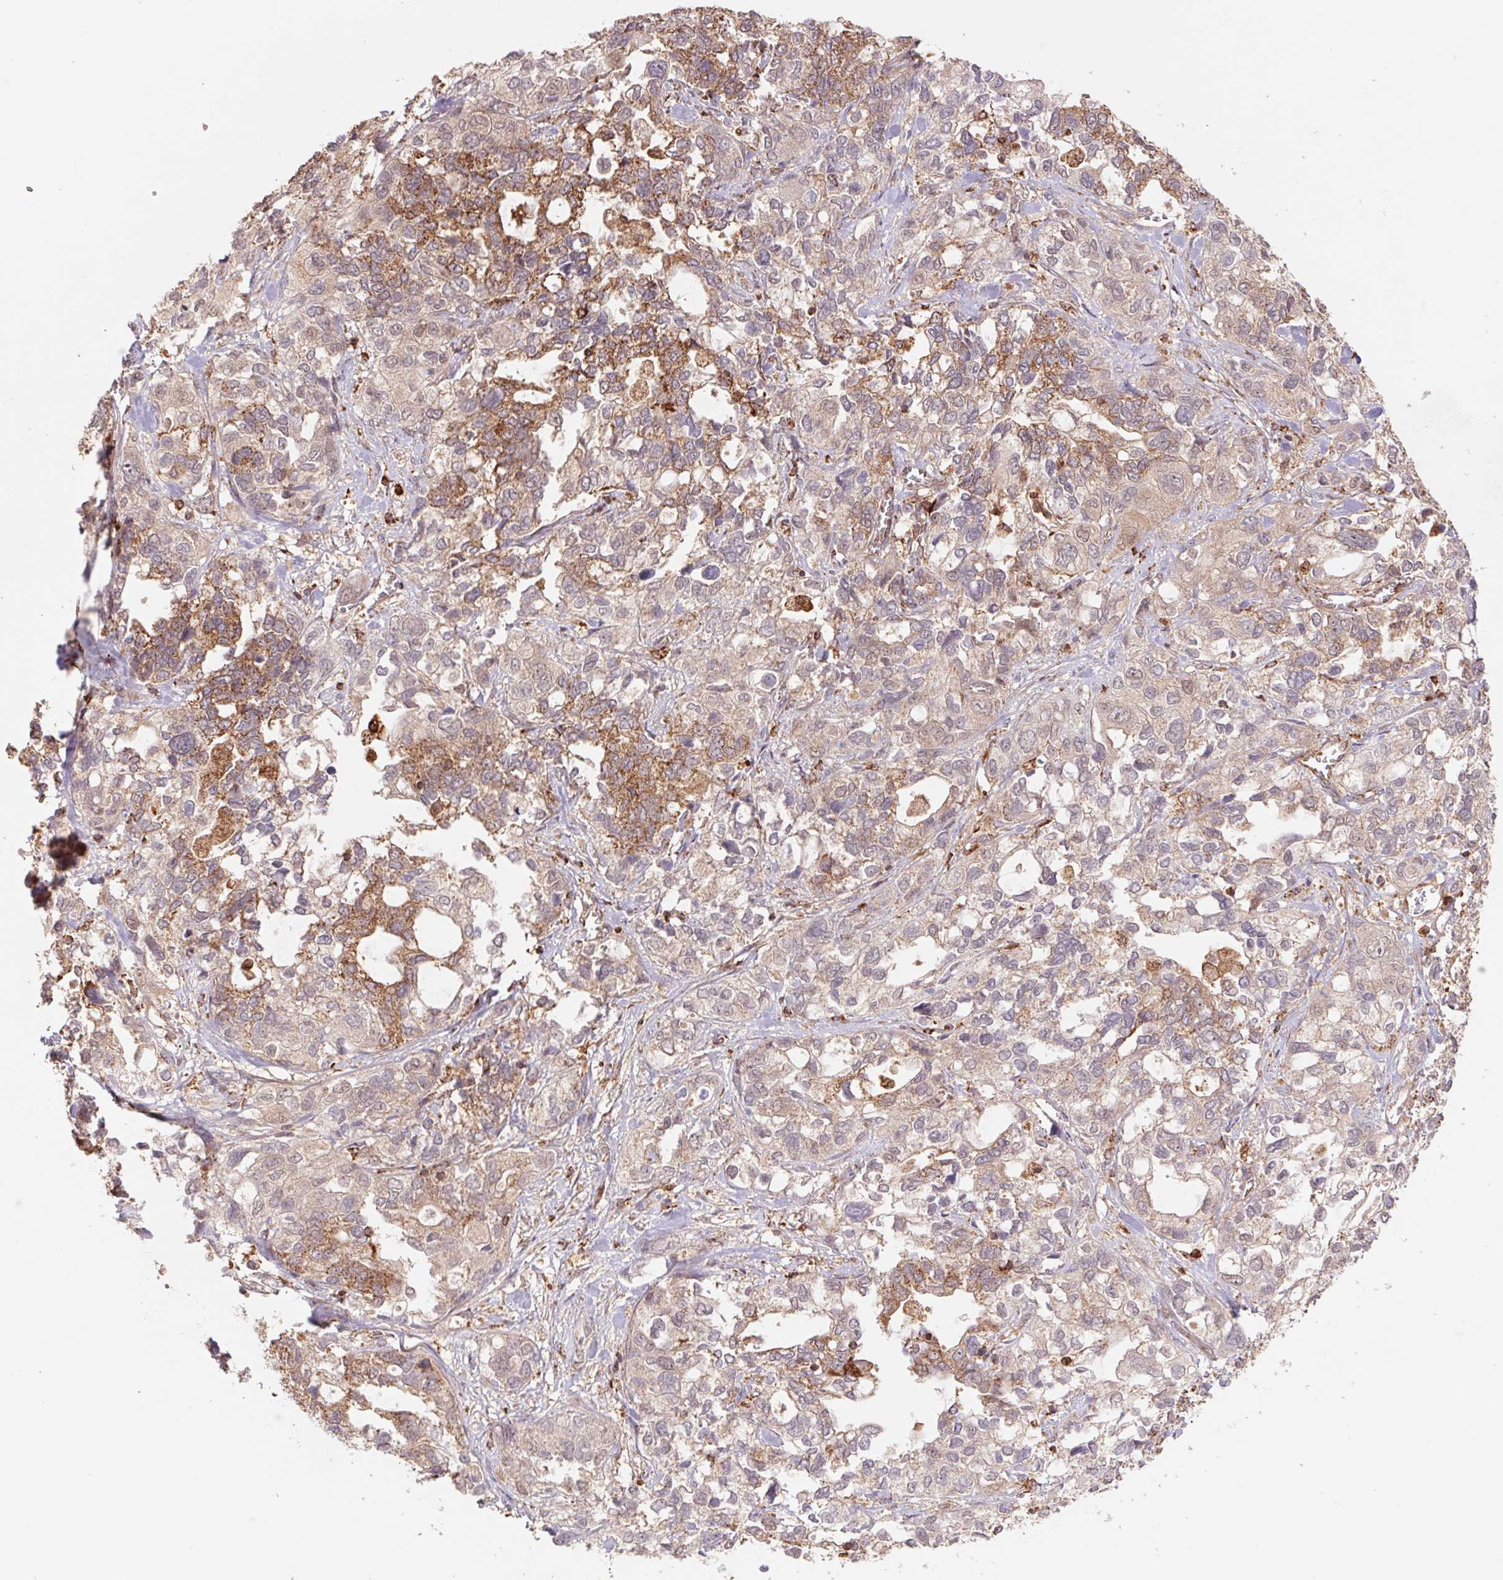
{"staining": {"intensity": "moderate", "quantity": "25%-75%", "location": "cytoplasmic/membranous"}, "tissue": "stomach cancer", "cell_type": "Tumor cells", "image_type": "cancer", "snomed": [{"axis": "morphology", "description": "Adenocarcinoma, NOS"}, {"axis": "topography", "description": "Stomach, upper"}], "caption": "Immunohistochemical staining of human stomach adenocarcinoma reveals moderate cytoplasmic/membranous protein staining in approximately 25%-75% of tumor cells. Using DAB (brown) and hematoxylin (blue) stains, captured at high magnification using brightfield microscopy.", "gene": "URM1", "patient": {"sex": "female", "age": 81}}